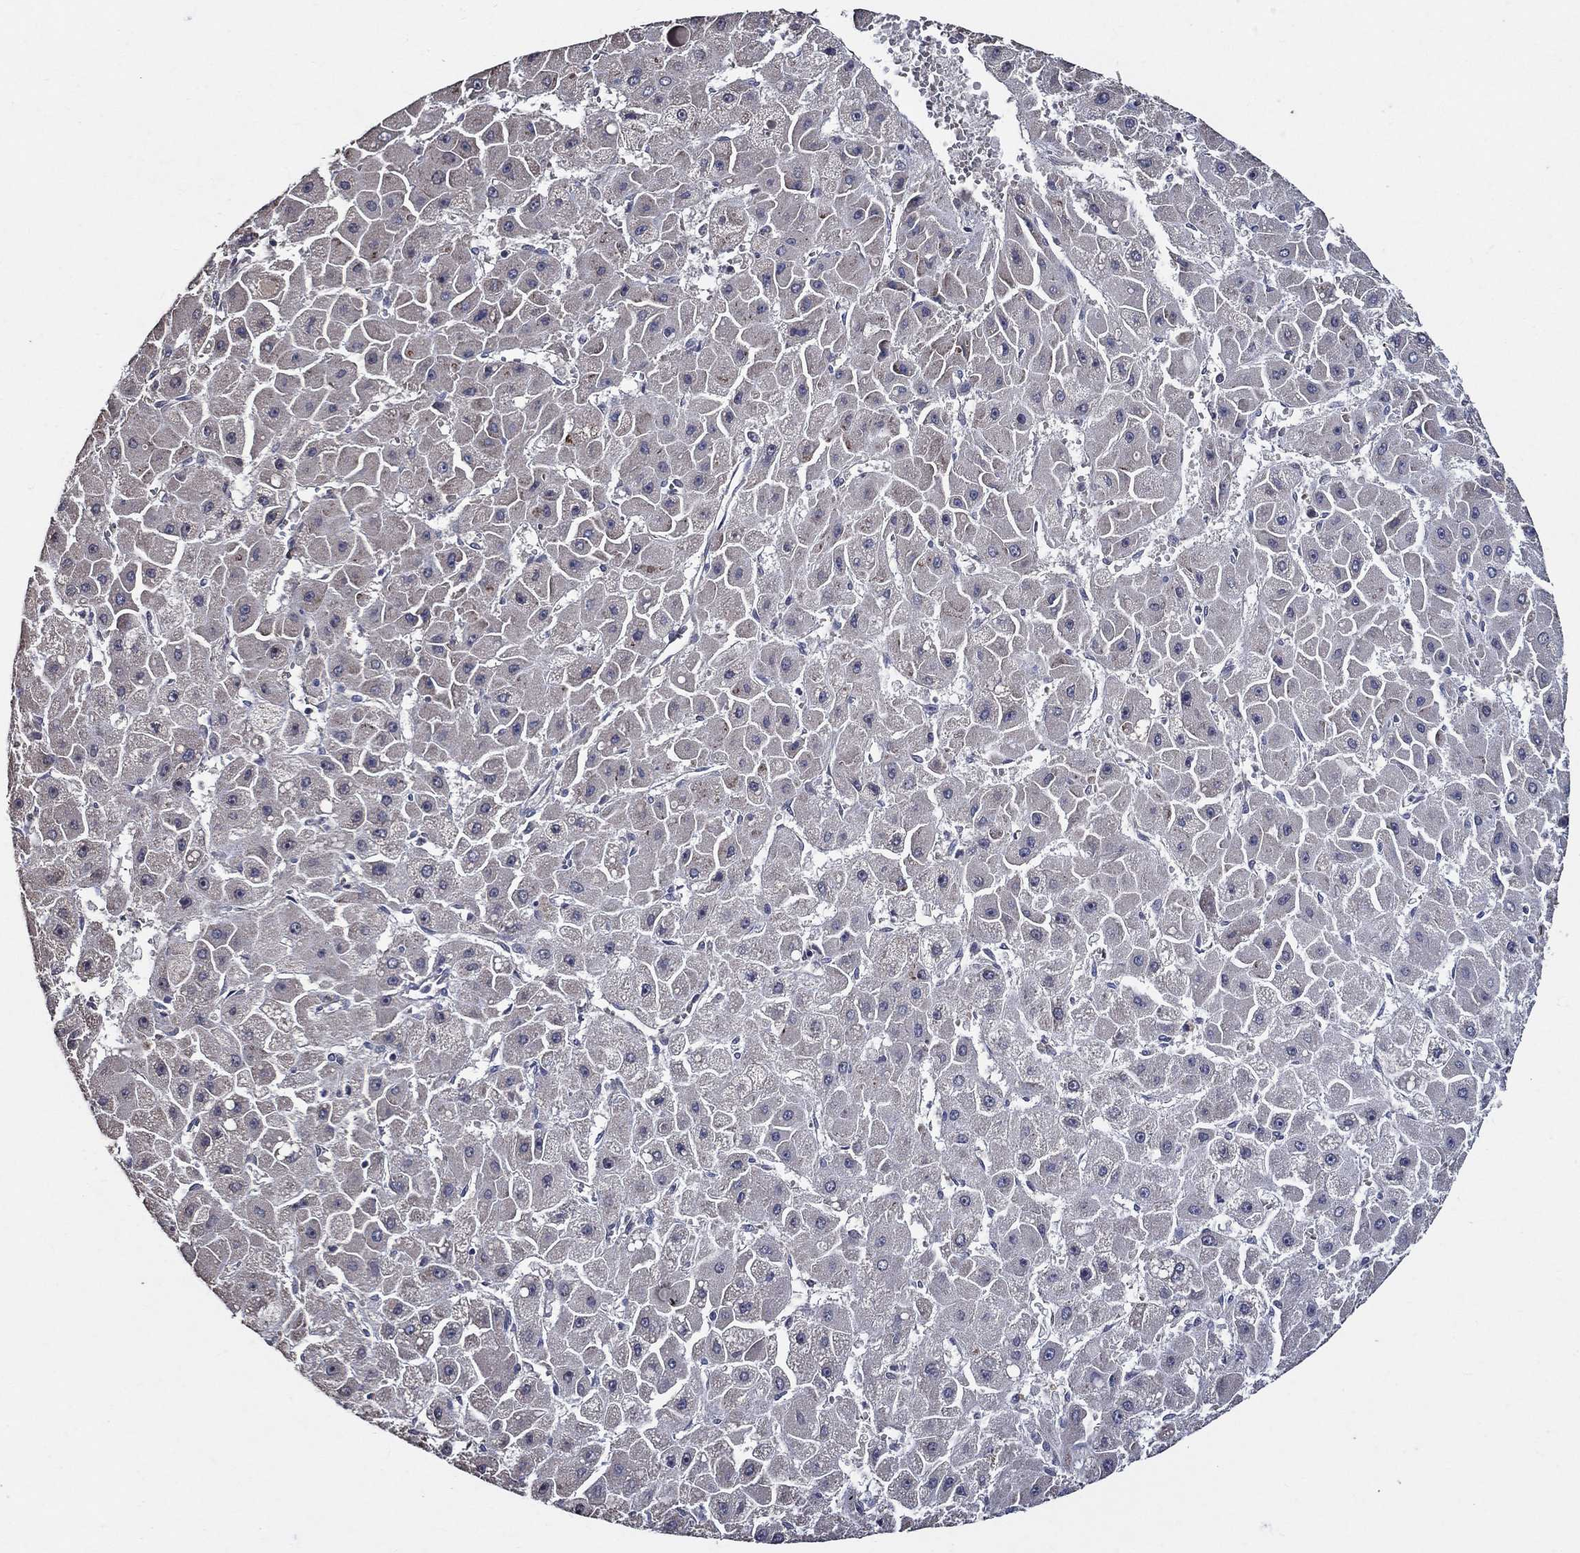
{"staining": {"intensity": "negative", "quantity": "none", "location": "none"}, "tissue": "liver cancer", "cell_type": "Tumor cells", "image_type": "cancer", "snomed": [{"axis": "morphology", "description": "Carcinoma, Hepatocellular, NOS"}, {"axis": "topography", "description": "Liver"}], "caption": "Micrograph shows no significant protein positivity in tumor cells of liver cancer (hepatocellular carcinoma).", "gene": "HAP1", "patient": {"sex": "female", "age": 25}}